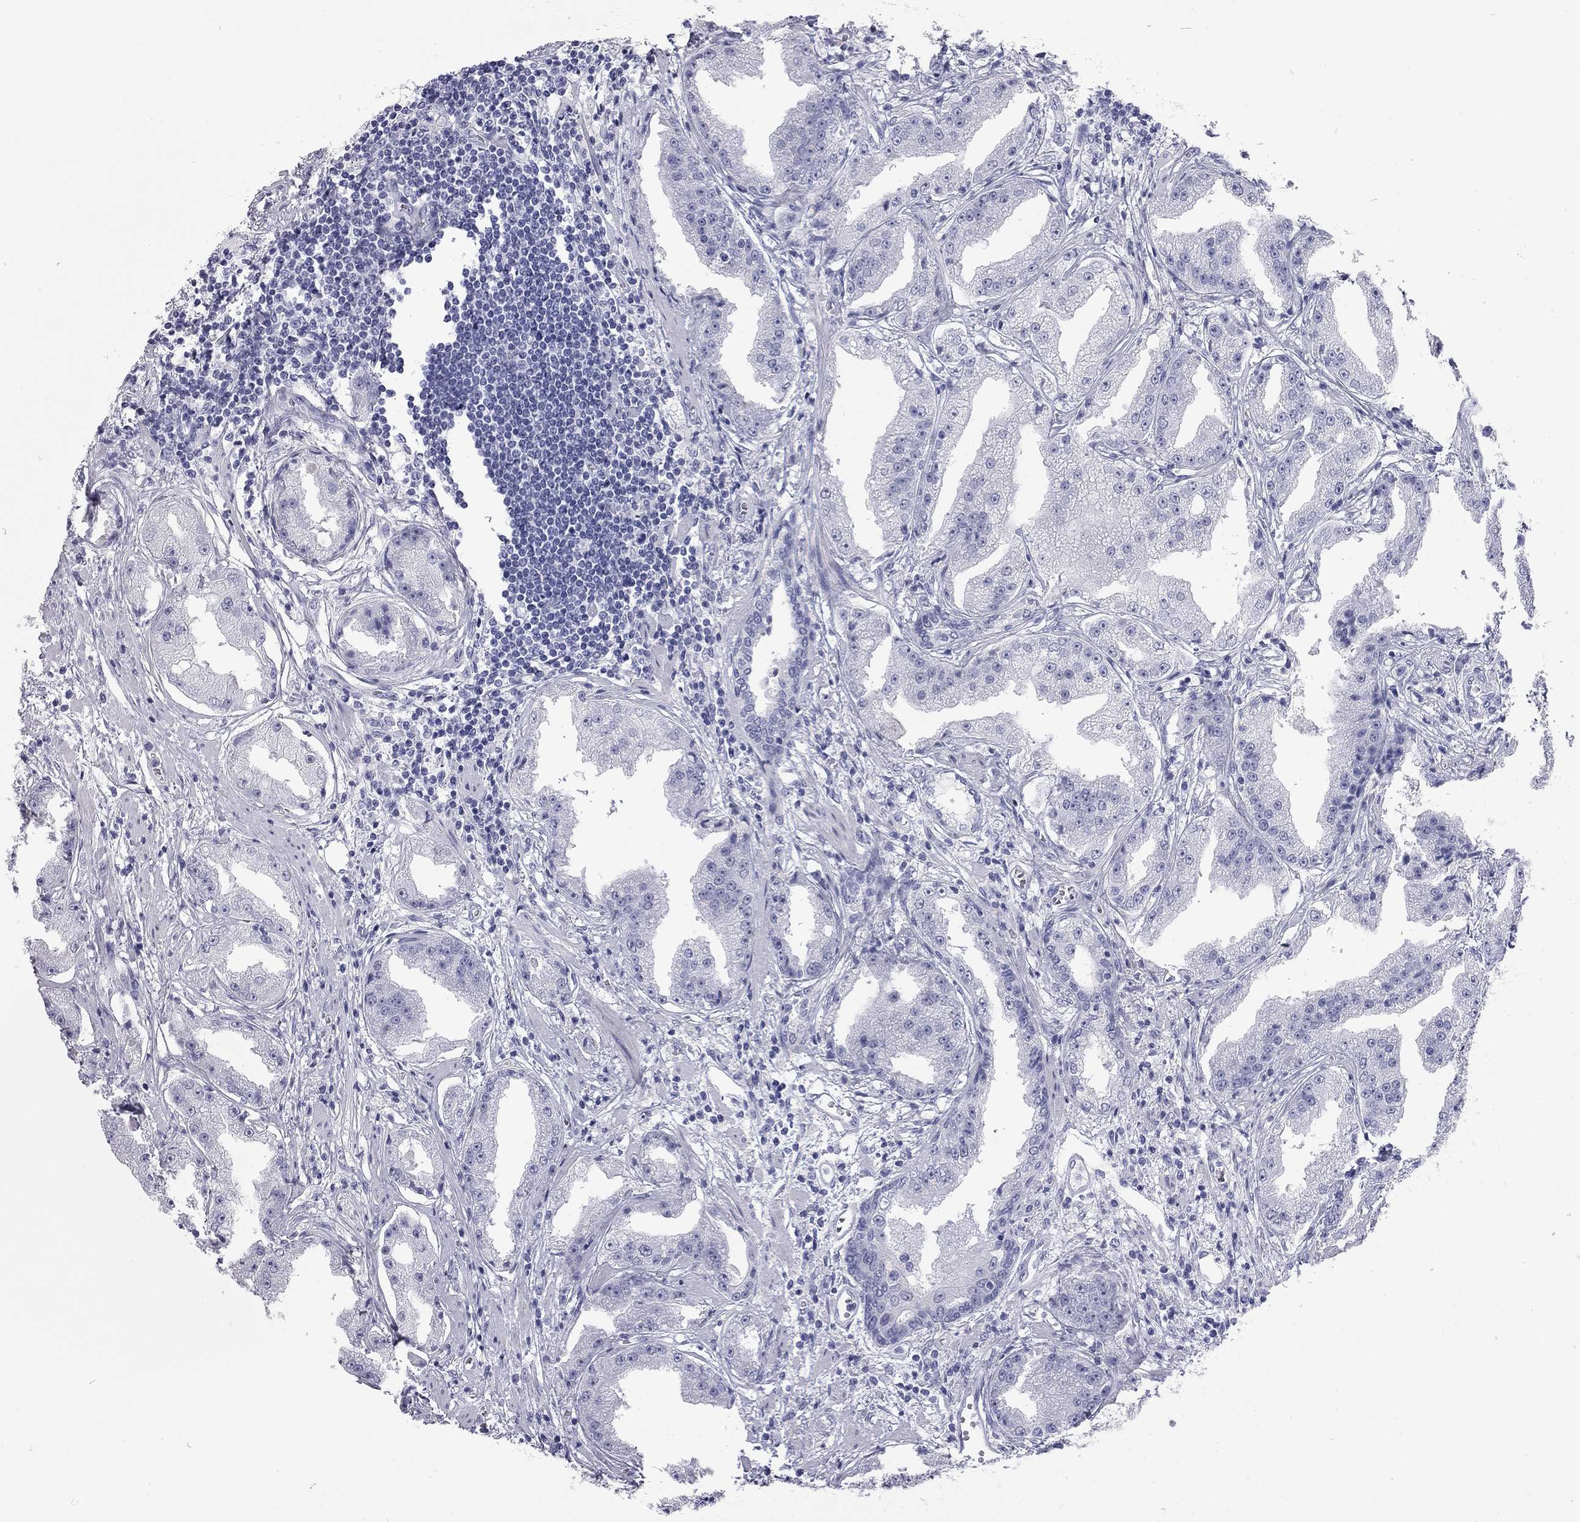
{"staining": {"intensity": "negative", "quantity": "none", "location": "none"}, "tissue": "prostate cancer", "cell_type": "Tumor cells", "image_type": "cancer", "snomed": [{"axis": "morphology", "description": "Adenocarcinoma, Low grade"}, {"axis": "topography", "description": "Prostate"}], "caption": "Tumor cells show no significant positivity in prostate cancer (adenocarcinoma (low-grade)). The staining was performed using DAB (3,3'-diaminobenzidine) to visualize the protein expression in brown, while the nuclei were stained in blue with hematoxylin (Magnification: 20x).", "gene": "AK8", "patient": {"sex": "male", "age": 62}}